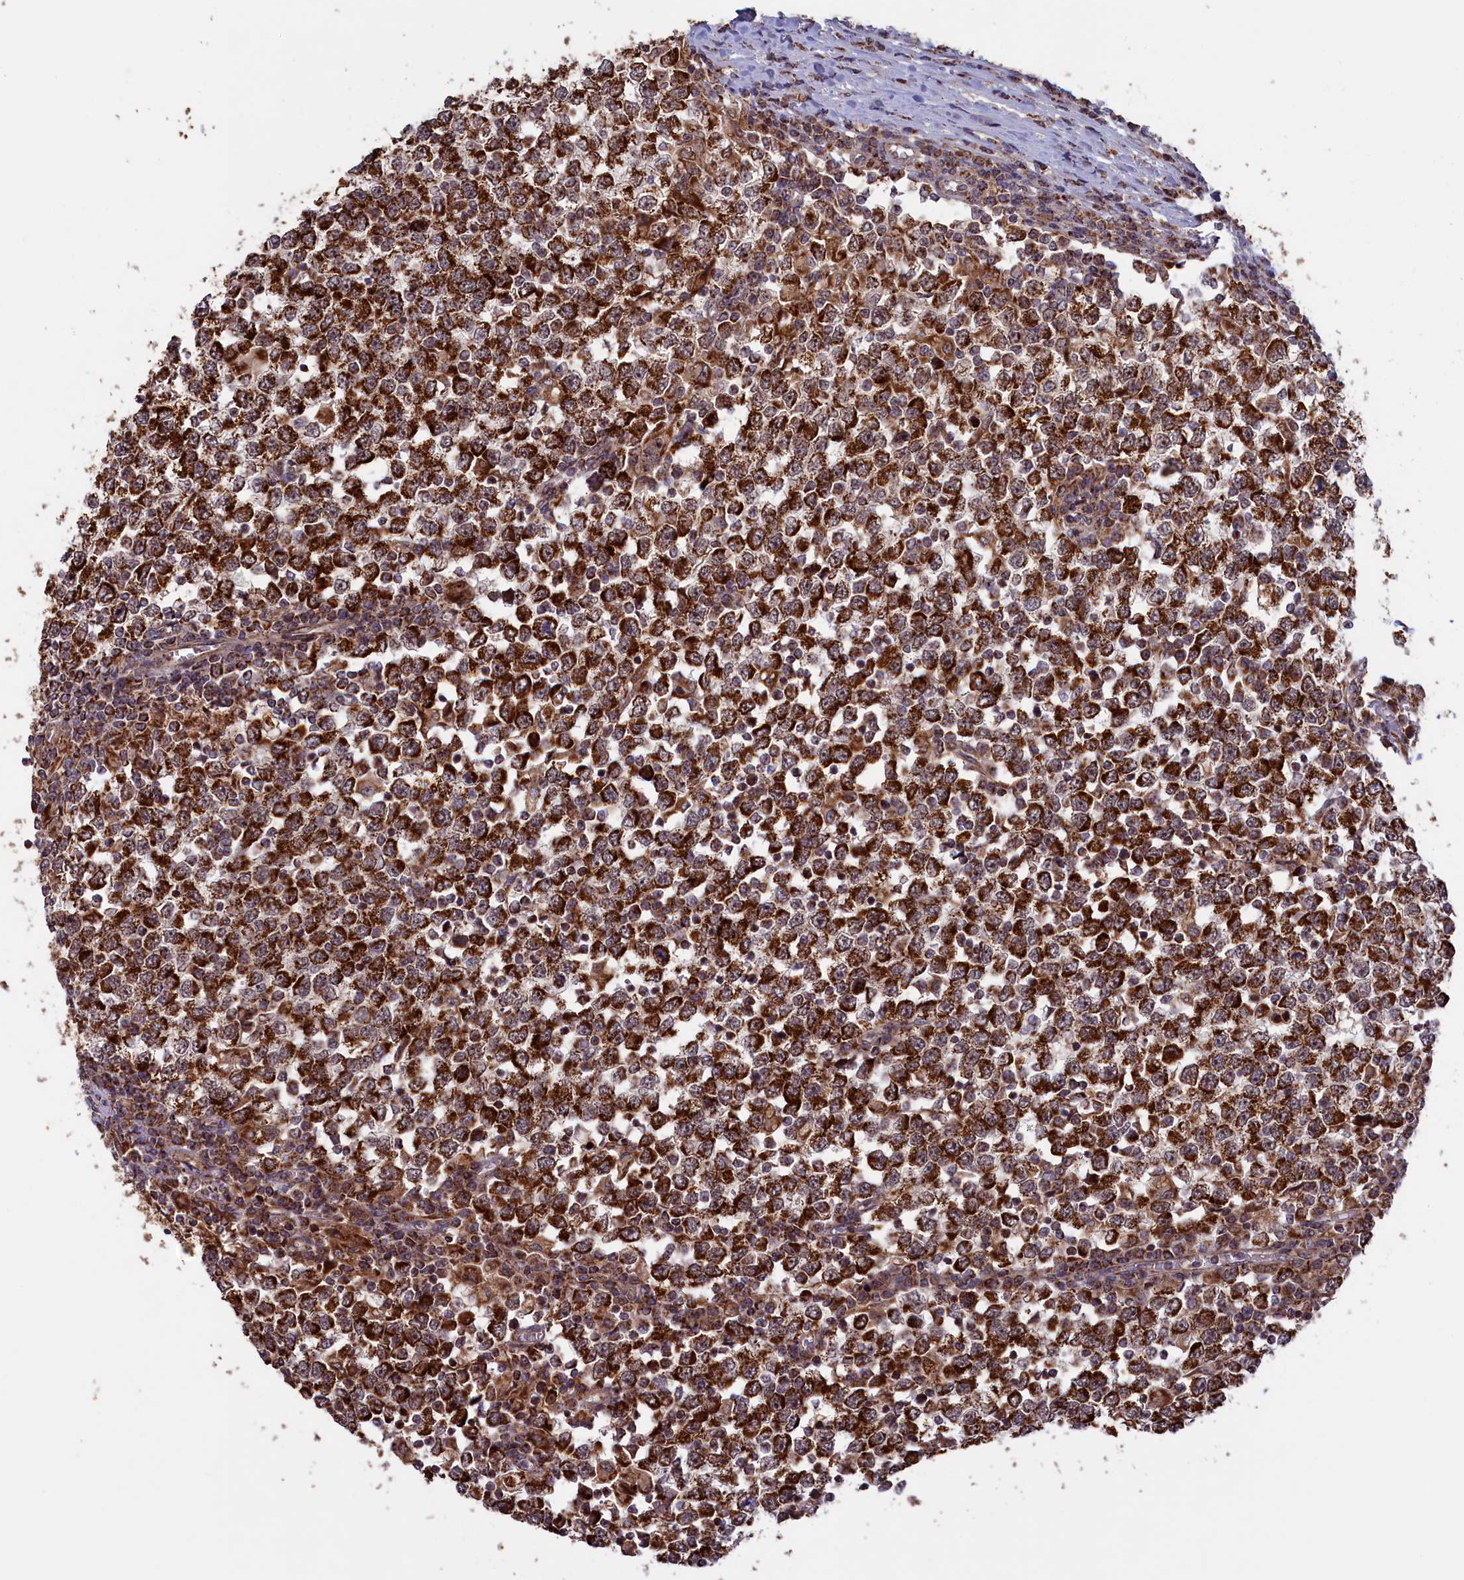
{"staining": {"intensity": "strong", "quantity": ">75%", "location": "cytoplasmic/membranous"}, "tissue": "testis cancer", "cell_type": "Tumor cells", "image_type": "cancer", "snomed": [{"axis": "morphology", "description": "Seminoma, NOS"}, {"axis": "topography", "description": "Testis"}], "caption": "Testis cancer (seminoma) stained for a protein demonstrates strong cytoplasmic/membranous positivity in tumor cells.", "gene": "DUS3L", "patient": {"sex": "male", "age": 65}}